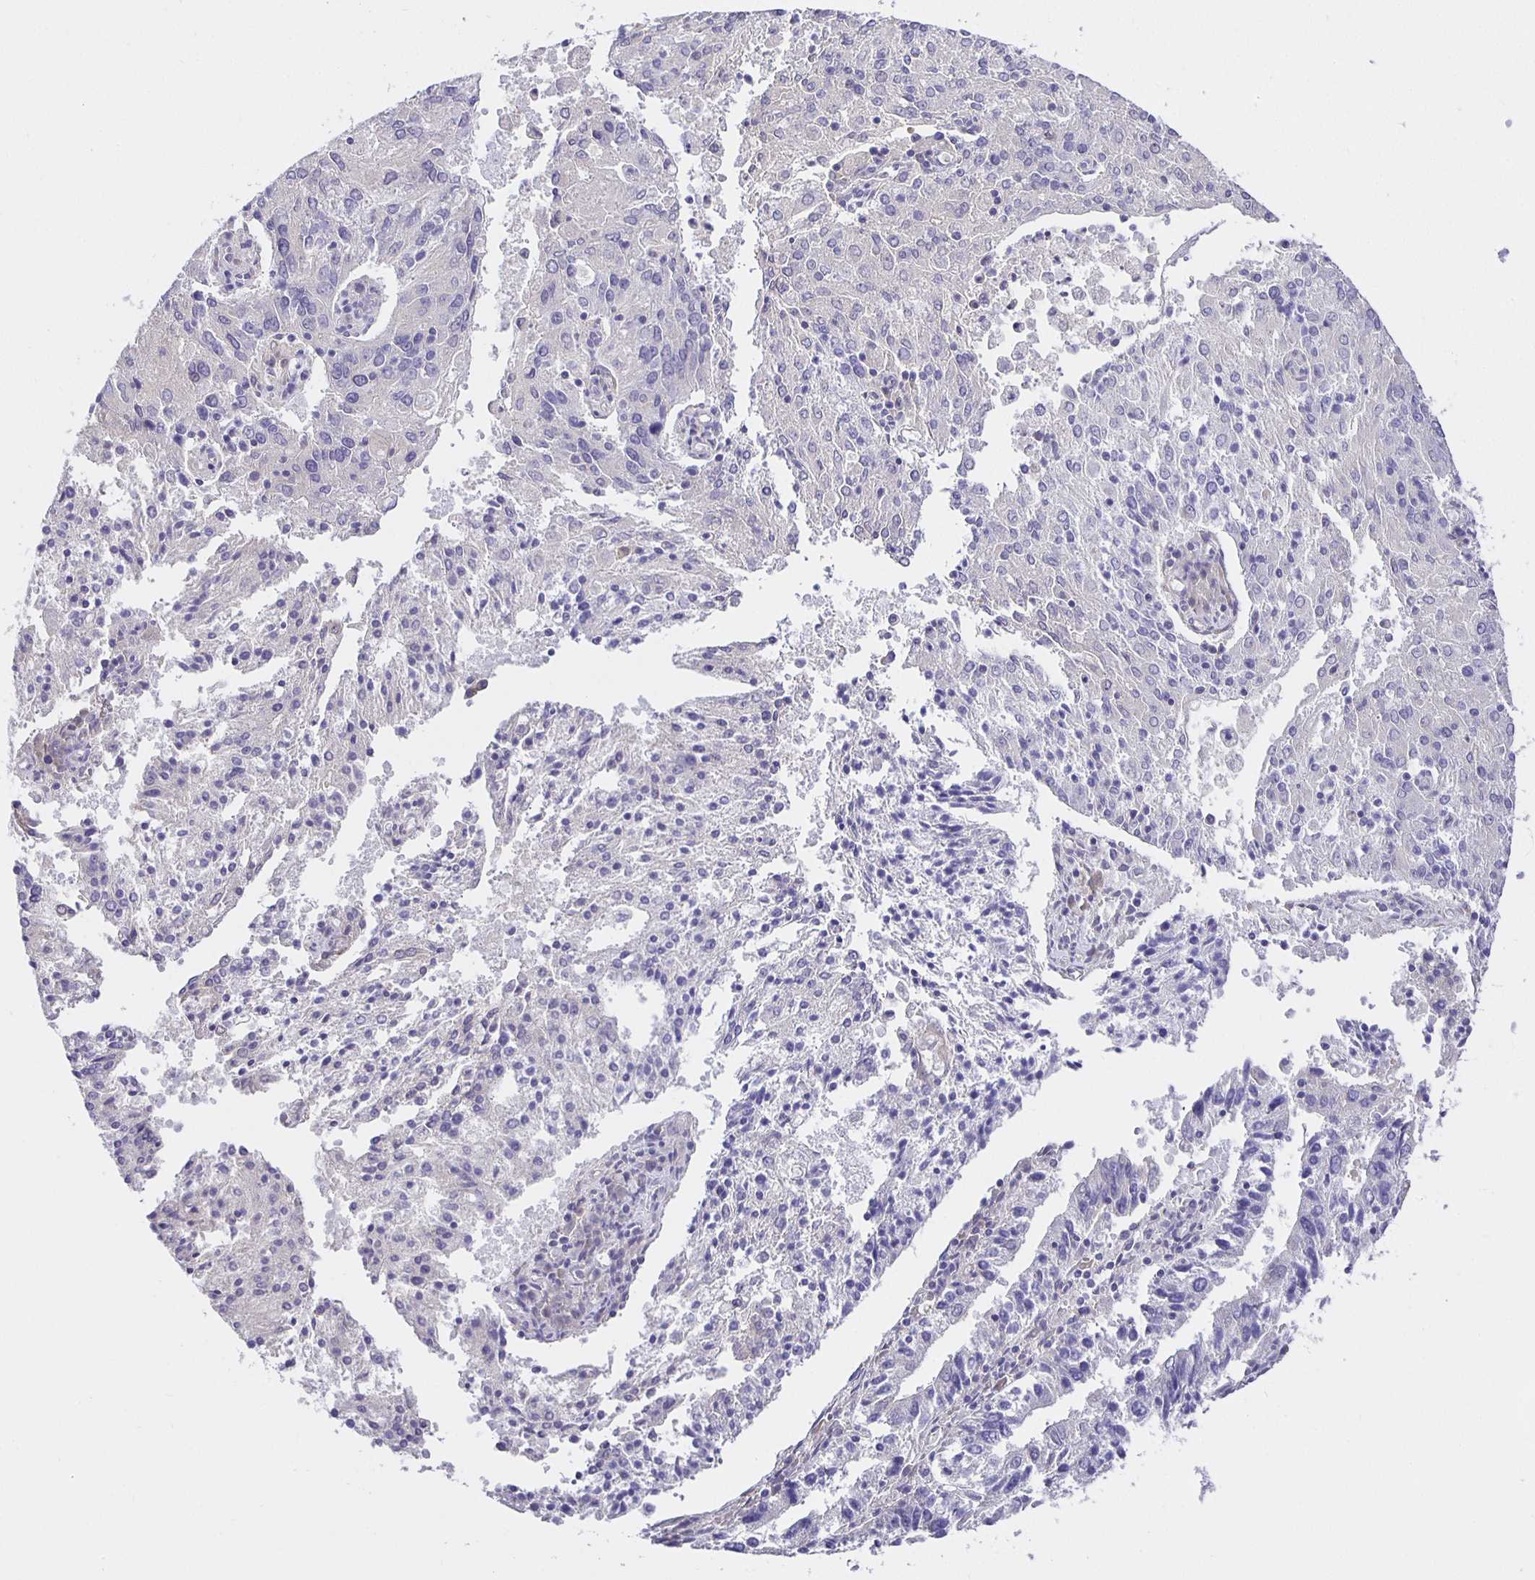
{"staining": {"intensity": "negative", "quantity": "none", "location": "none"}, "tissue": "endometrial cancer", "cell_type": "Tumor cells", "image_type": "cancer", "snomed": [{"axis": "morphology", "description": "Adenocarcinoma, NOS"}, {"axis": "topography", "description": "Endometrium"}], "caption": "Image shows no protein expression in tumor cells of endometrial cancer tissue. The staining was performed using DAB to visualize the protein expression in brown, while the nuclei were stained in blue with hematoxylin (Magnification: 20x).", "gene": "OPALIN", "patient": {"sex": "female", "age": 82}}